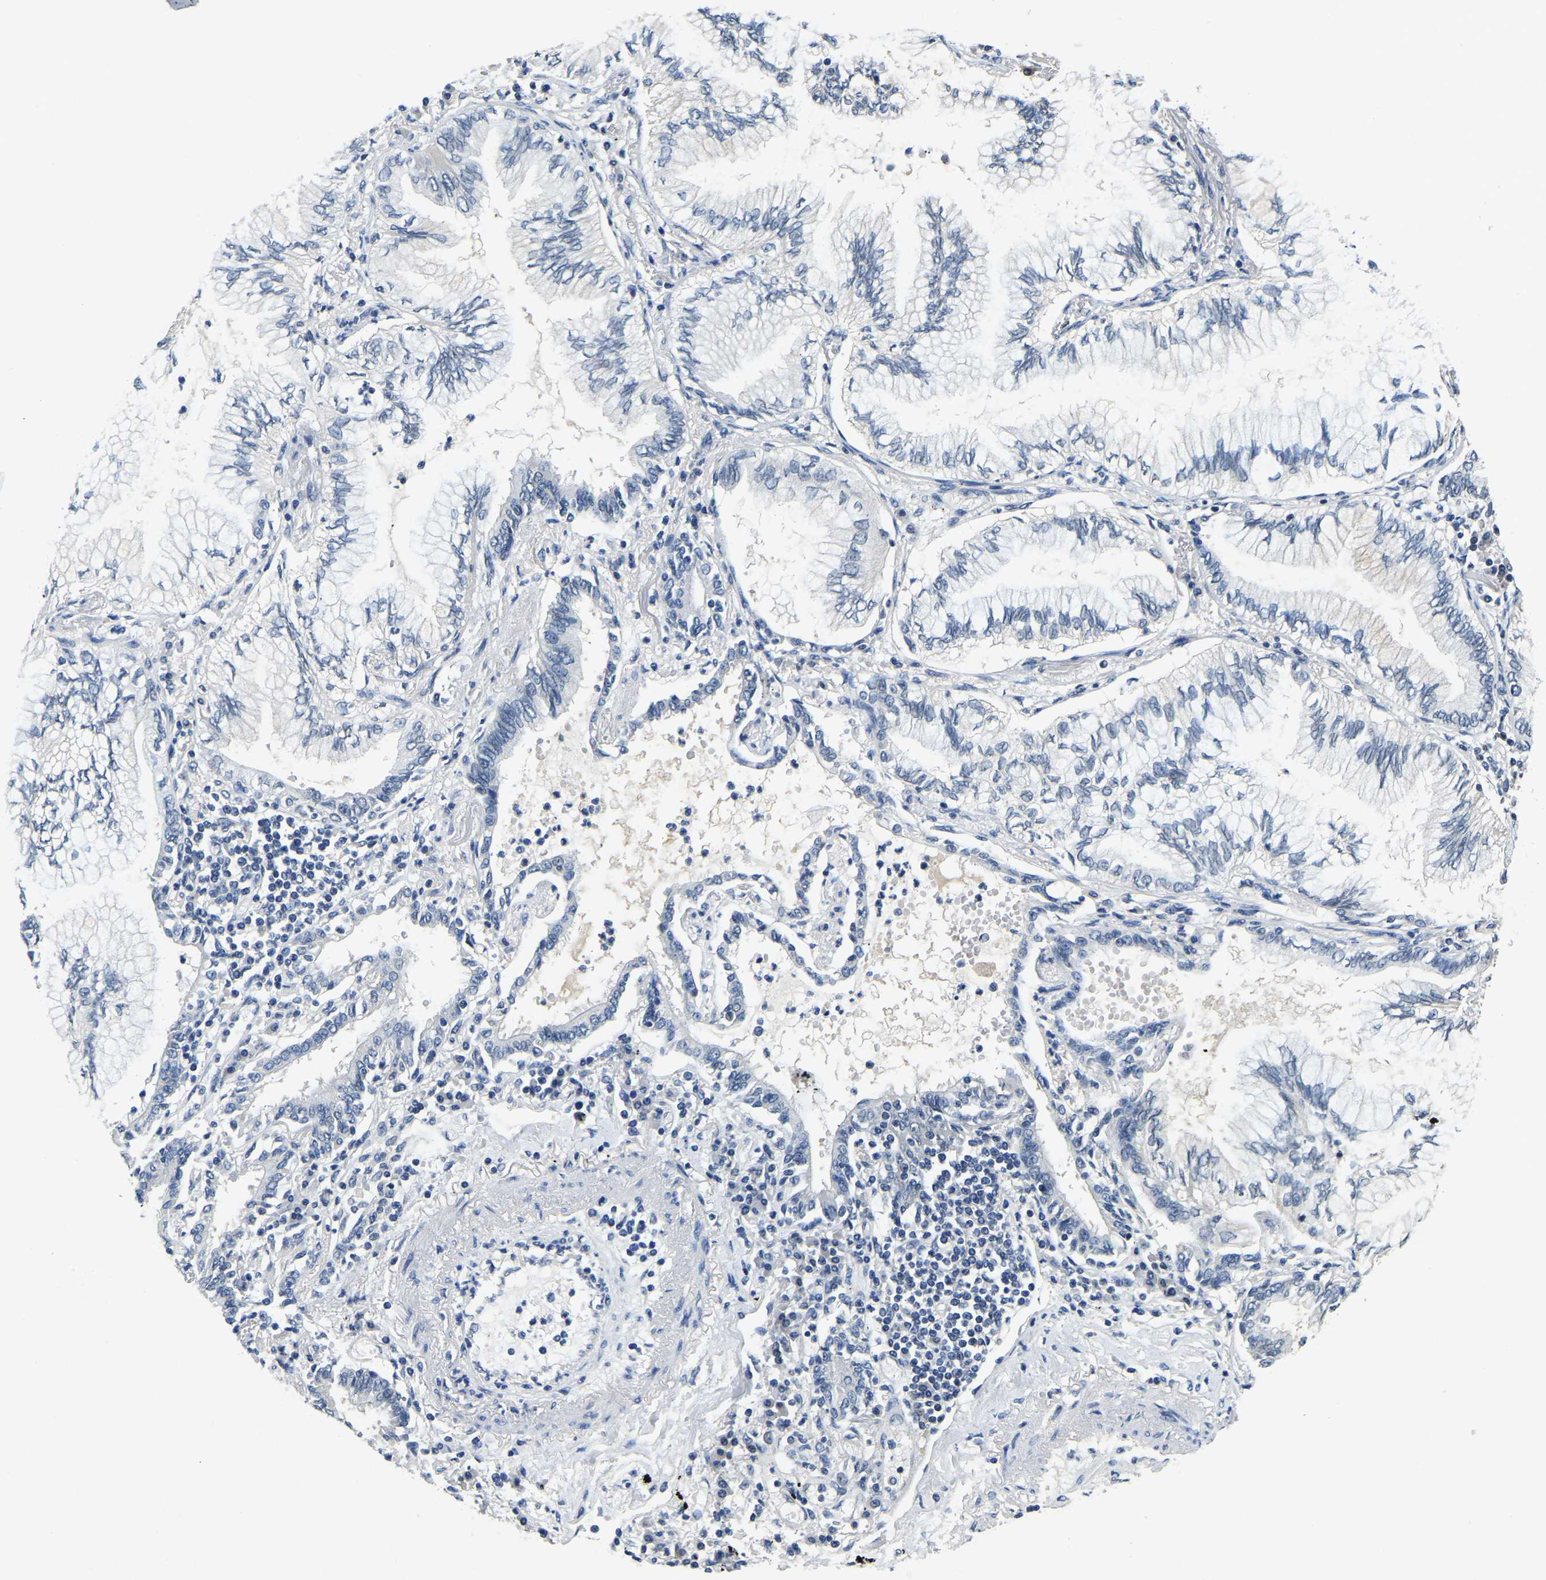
{"staining": {"intensity": "negative", "quantity": "none", "location": "none"}, "tissue": "lung cancer", "cell_type": "Tumor cells", "image_type": "cancer", "snomed": [{"axis": "morphology", "description": "Normal tissue, NOS"}, {"axis": "morphology", "description": "Adenocarcinoma, NOS"}, {"axis": "topography", "description": "Bronchus"}, {"axis": "topography", "description": "Lung"}], "caption": "A photomicrograph of adenocarcinoma (lung) stained for a protein shows no brown staining in tumor cells.", "gene": "RANBP2", "patient": {"sex": "female", "age": 70}}